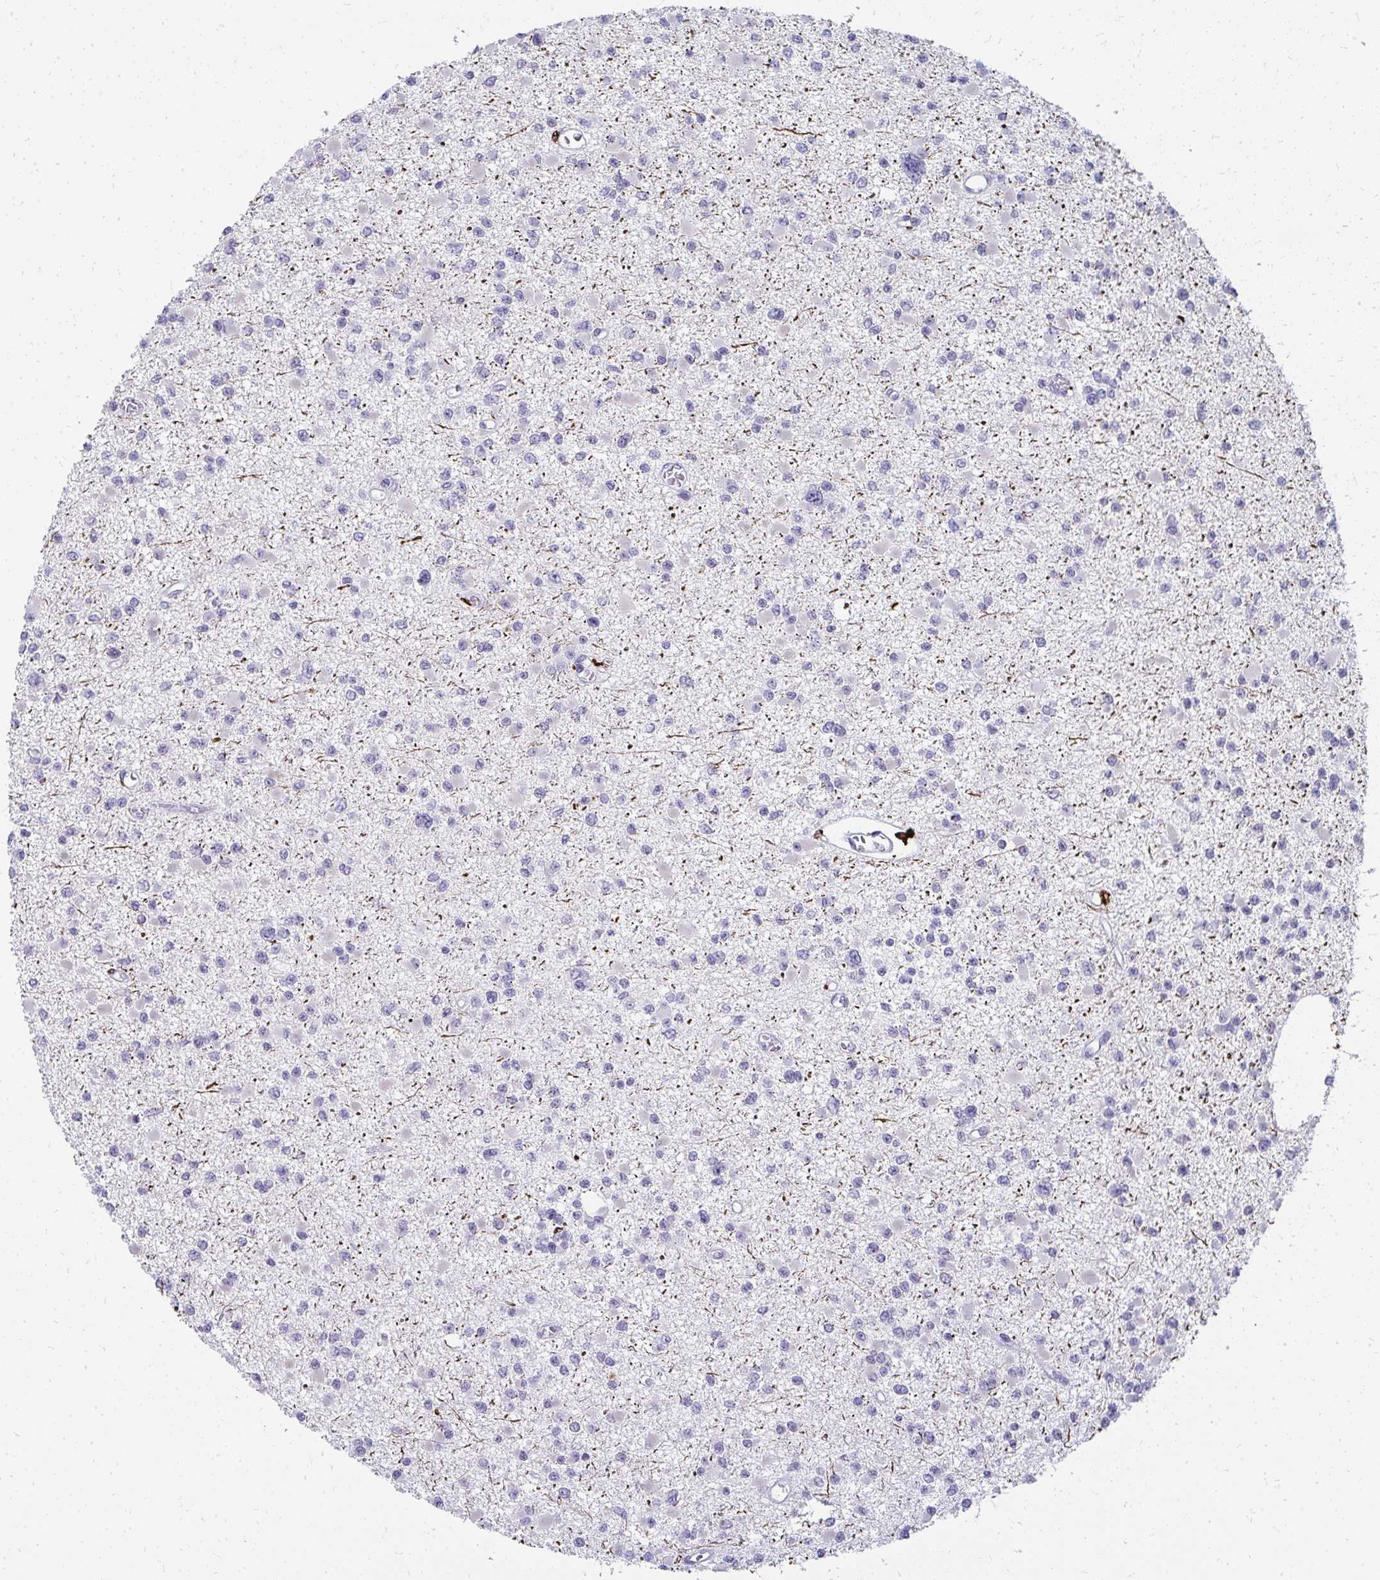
{"staining": {"intensity": "negative", "quantity": "none", "location": "none"}, "tissue": "glioma", "cell_type": "Tumor cells", "image_type": "cancer", "snomed": [{"axis": "morphology", "description": "Glioma, malignant, Low grade"}, {"axis": "topography", "description": "Brain"}], "caption": "Low-grade glioma (malignant) was stained to show a protein in brown. There is no significant expression in tumor cells. (DAB (3,3'-diaminobenzidine) IHC with hematoxylin counter stain).", "gene": "CD163", "patient": {"sex": "female", "age": 22}}